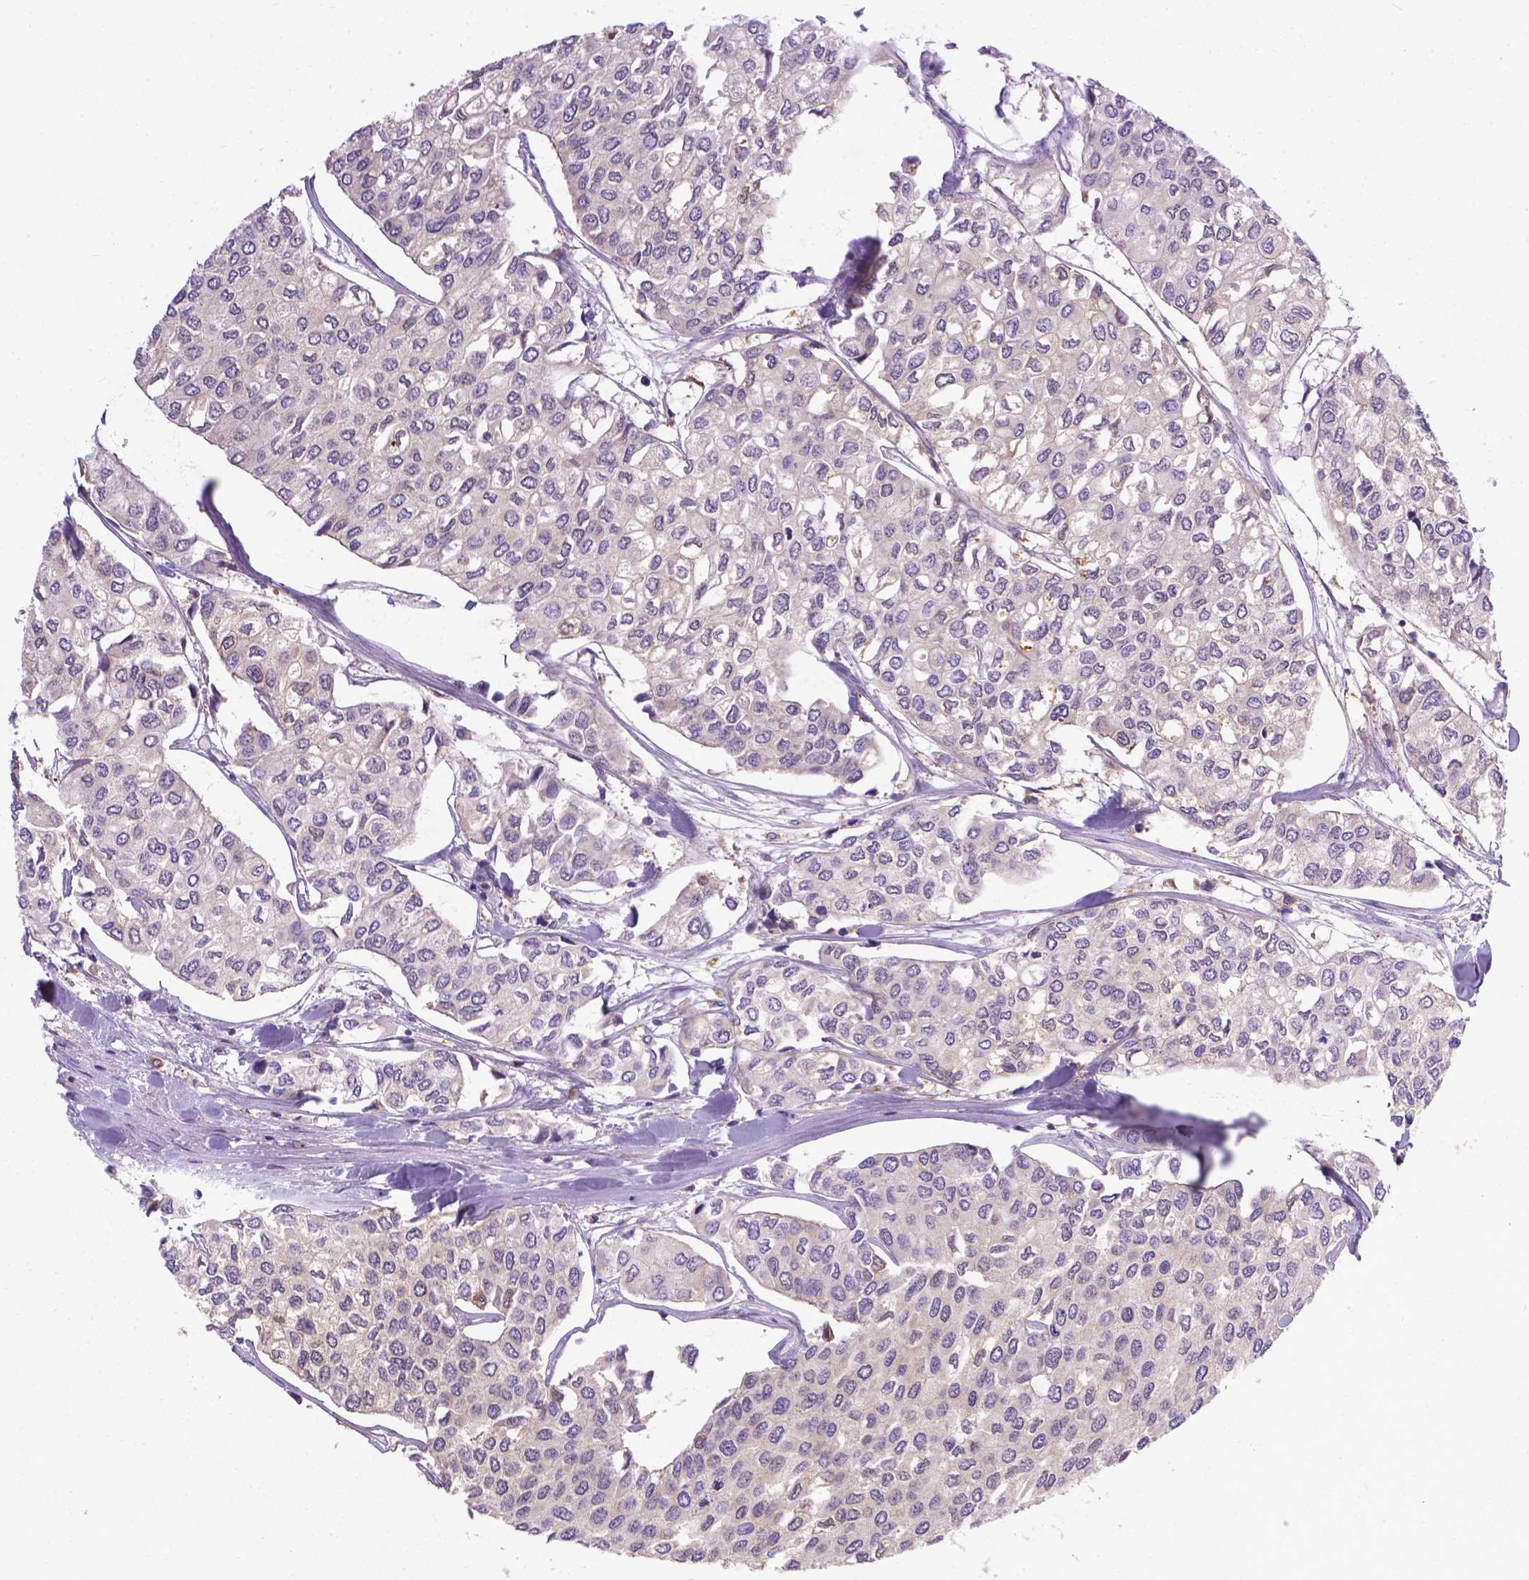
{"staining": {"intensity": "negative", "quantity": "none", "location": "none"}, "tissue": "urothelial cancer", "cell_type": "Tumor cells", "image_type": "cancer", "snomed": [{"axis": "morphology", "description": "Urothelial carcinoma, High grade"}, {"axis": "topography", "description": "Urinary bladder"}], "caption": "The image shows no significant expression in tumor cells of urothelial carcinoma (high-grade).", "gene": "TM4SF18", "patient": {"sex": "male", "age": 73}}